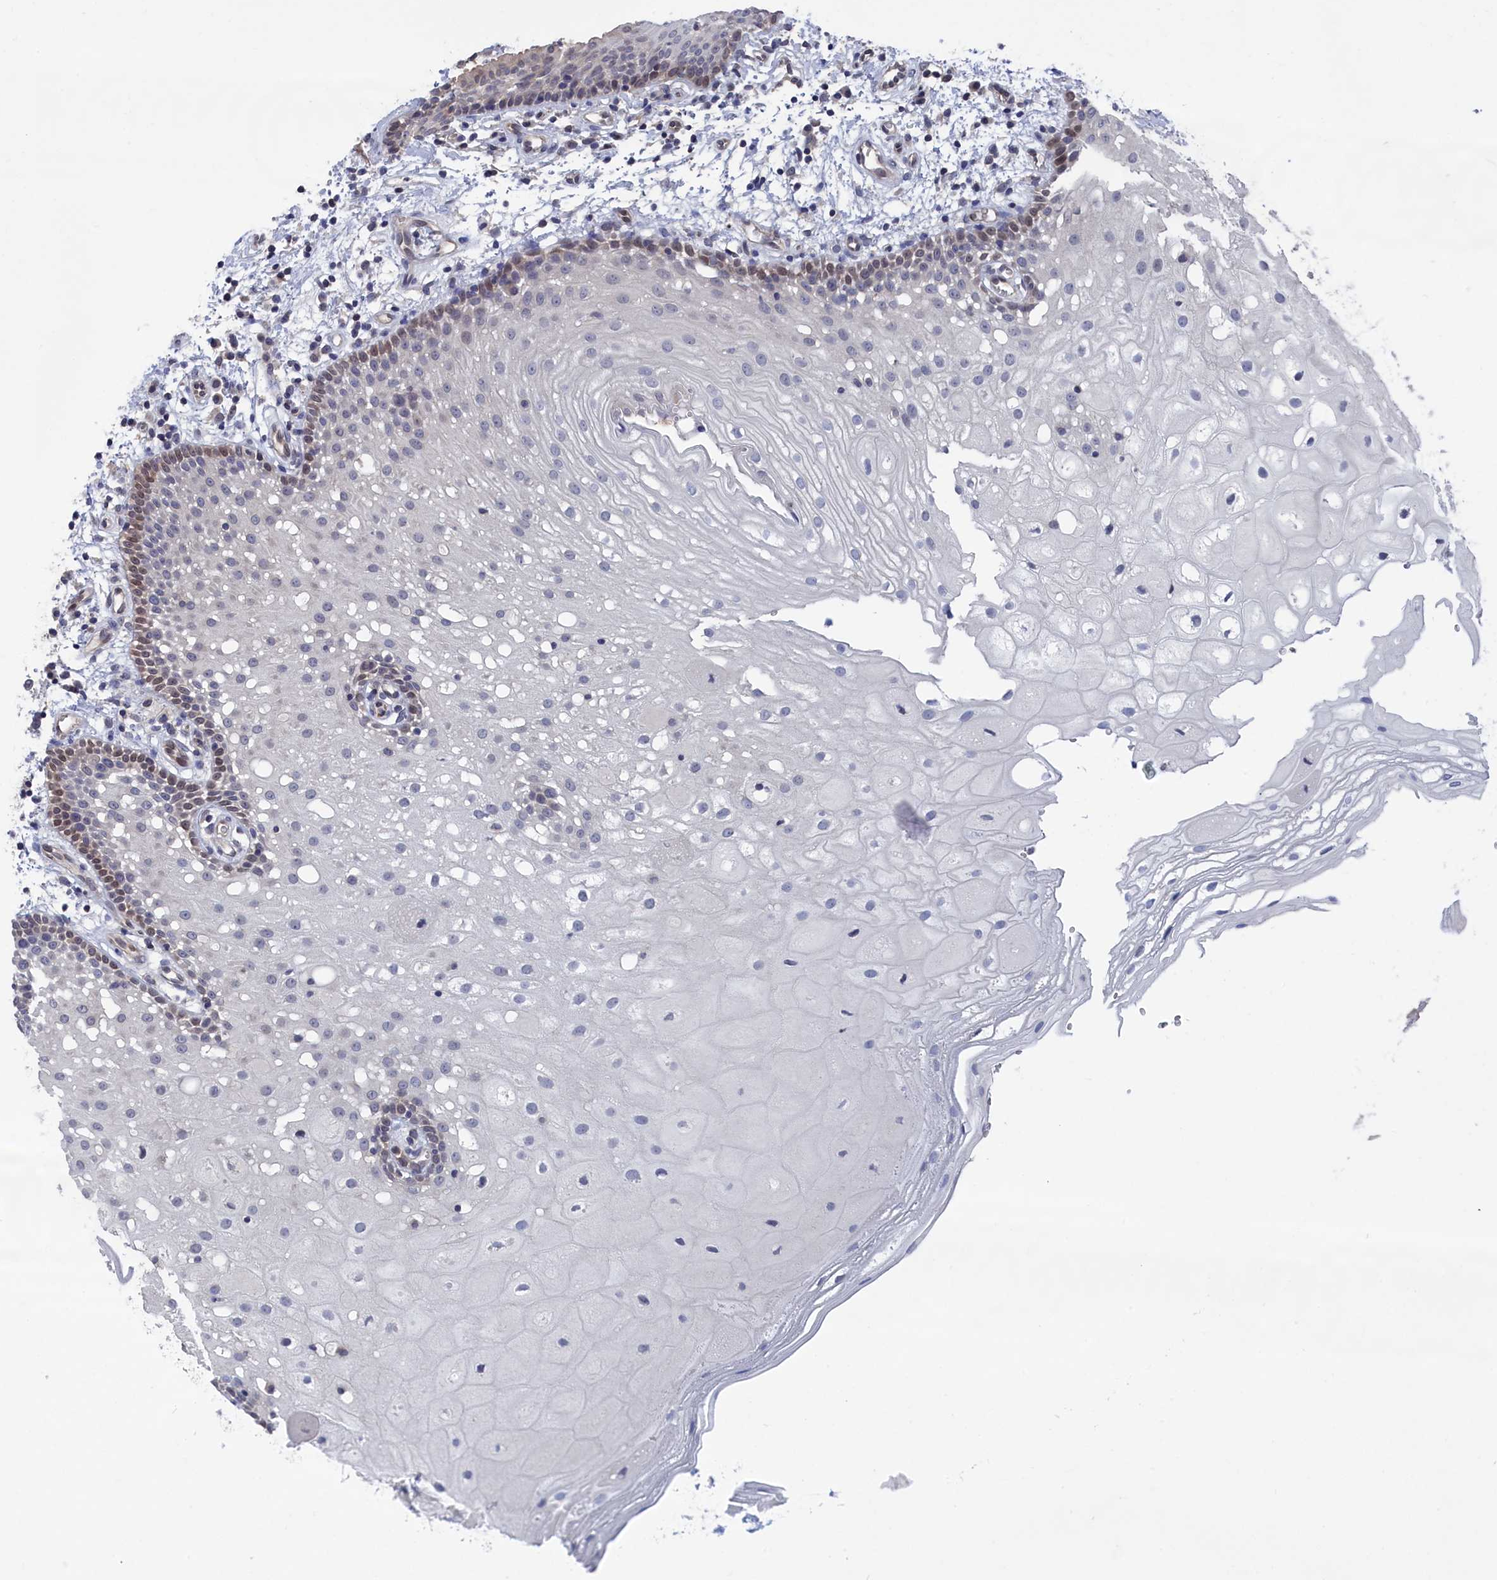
{"staining": {"intensity": "moderate", "quantity": "<25%", "location": "nuclear"}, "tissue": "oral mucosa", "cell_type": "Squamous epithelial cells", "image_type": "normal", "snomed": [{"axis": "morphology", "description": "Normal tissue, NOS"}, {"axis": "topography", "description": "Oral tissue"}], "caption": "Brown immunohistochemical staining in unremarkable oral mucosa demonstrates moderate nuclear positivity in approximately <25% of squamous epithelial cells. Using DAB (brown) and hematoxylin (blue) stains, captured at high magnification using brightfield microscopy.", "gene": "NUTF2", "patient": {"sex": "male", "age": 74}}